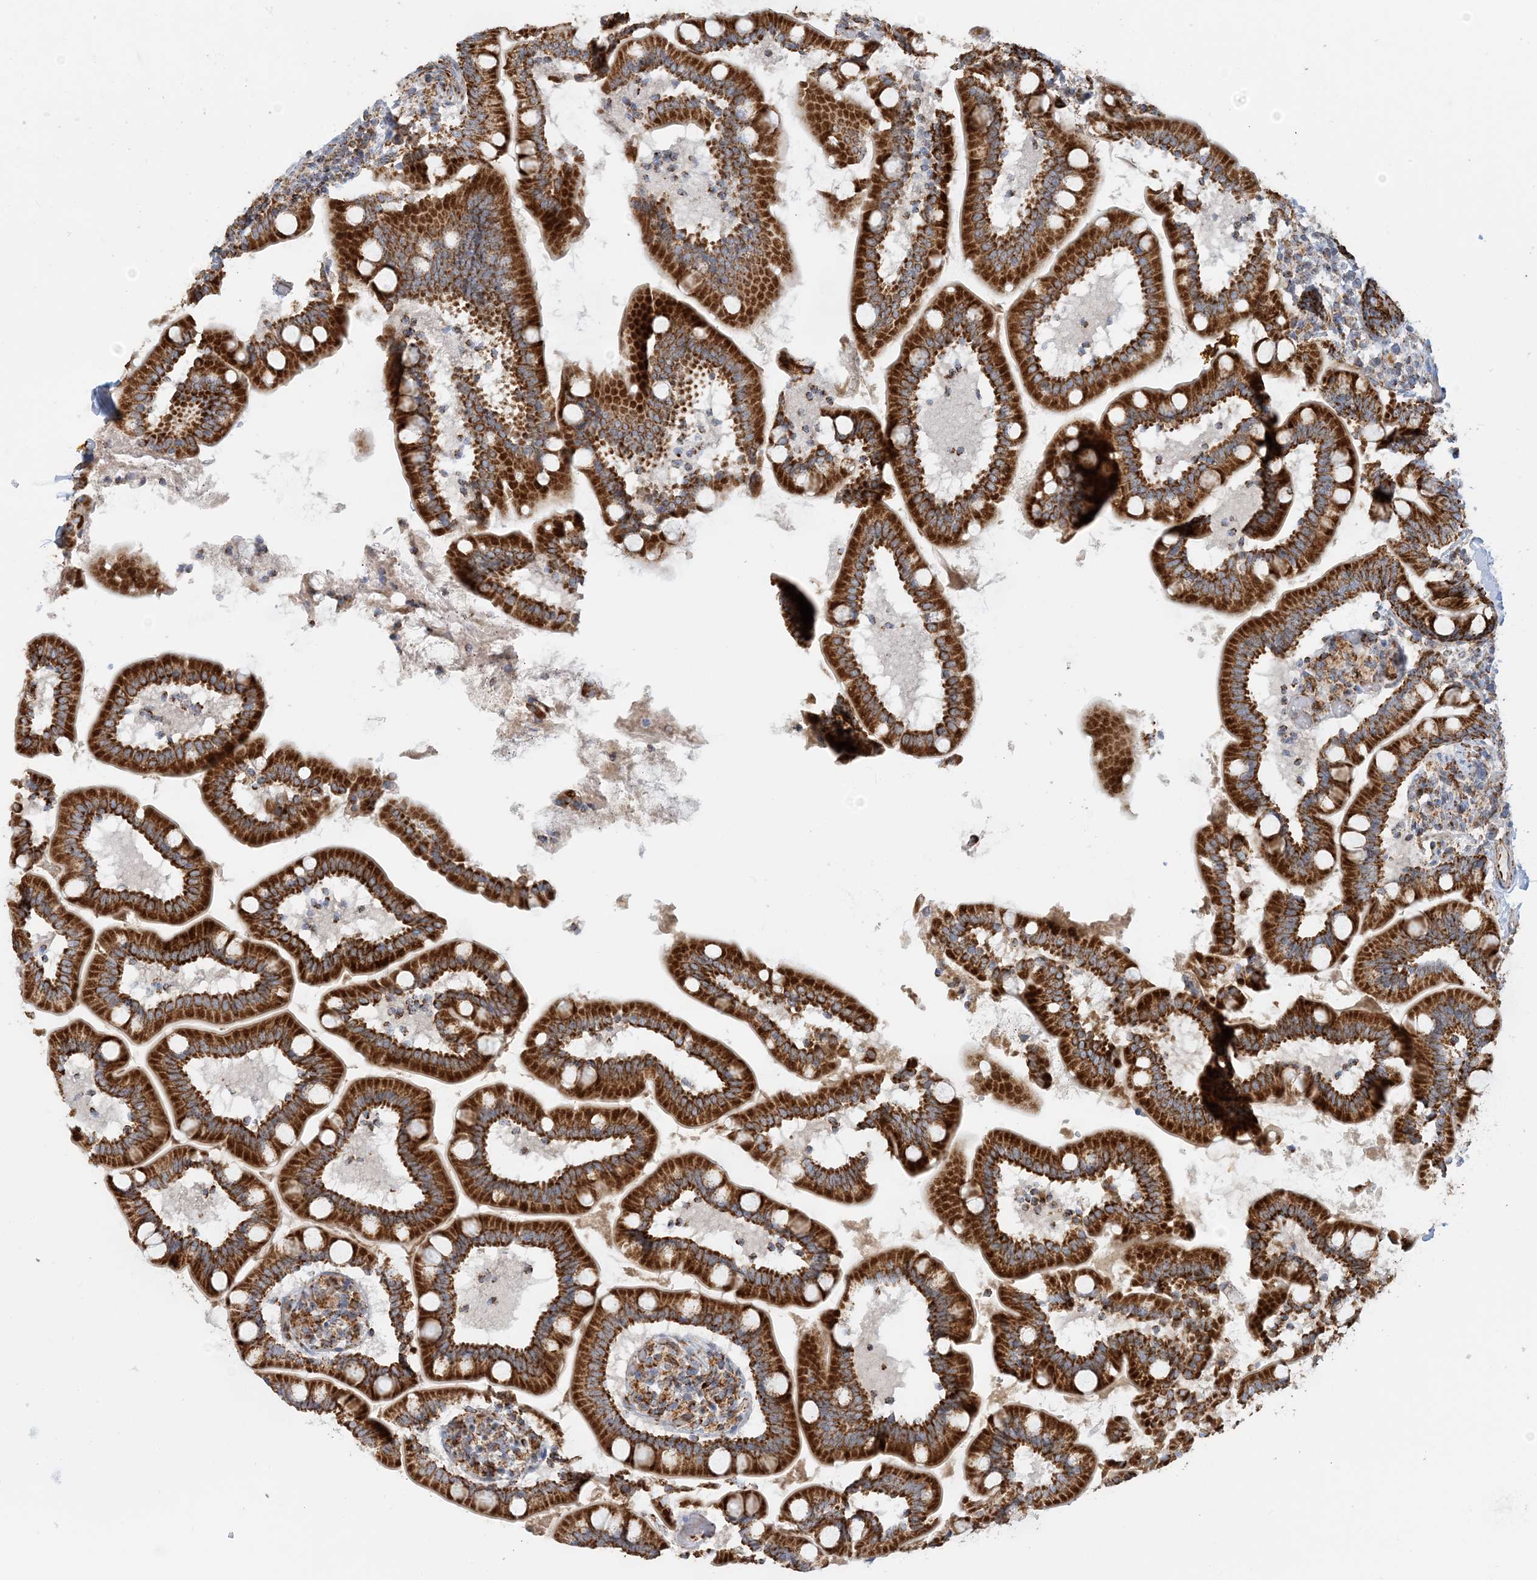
{"staining": {"intensity": "strong", "quantity": ">75%", "location": "cytoplasmic/membranous"}, "tissue": "small intestine", "cell_type": "Glandular cells", "image_type": "normal", "snomed": [{"axis": "morphology", "description": "Normal tissue, NOS"}, {"axis": "topography", "description": "Small intestine"}], "caption": "Immunohistochemical staining of unremarkable small intestine displays strong cytoplasmic/membranous protein staining in about >75% of glandular cells.", "gene": "COA3", "patient": {"sex": "female", "age": 64}}